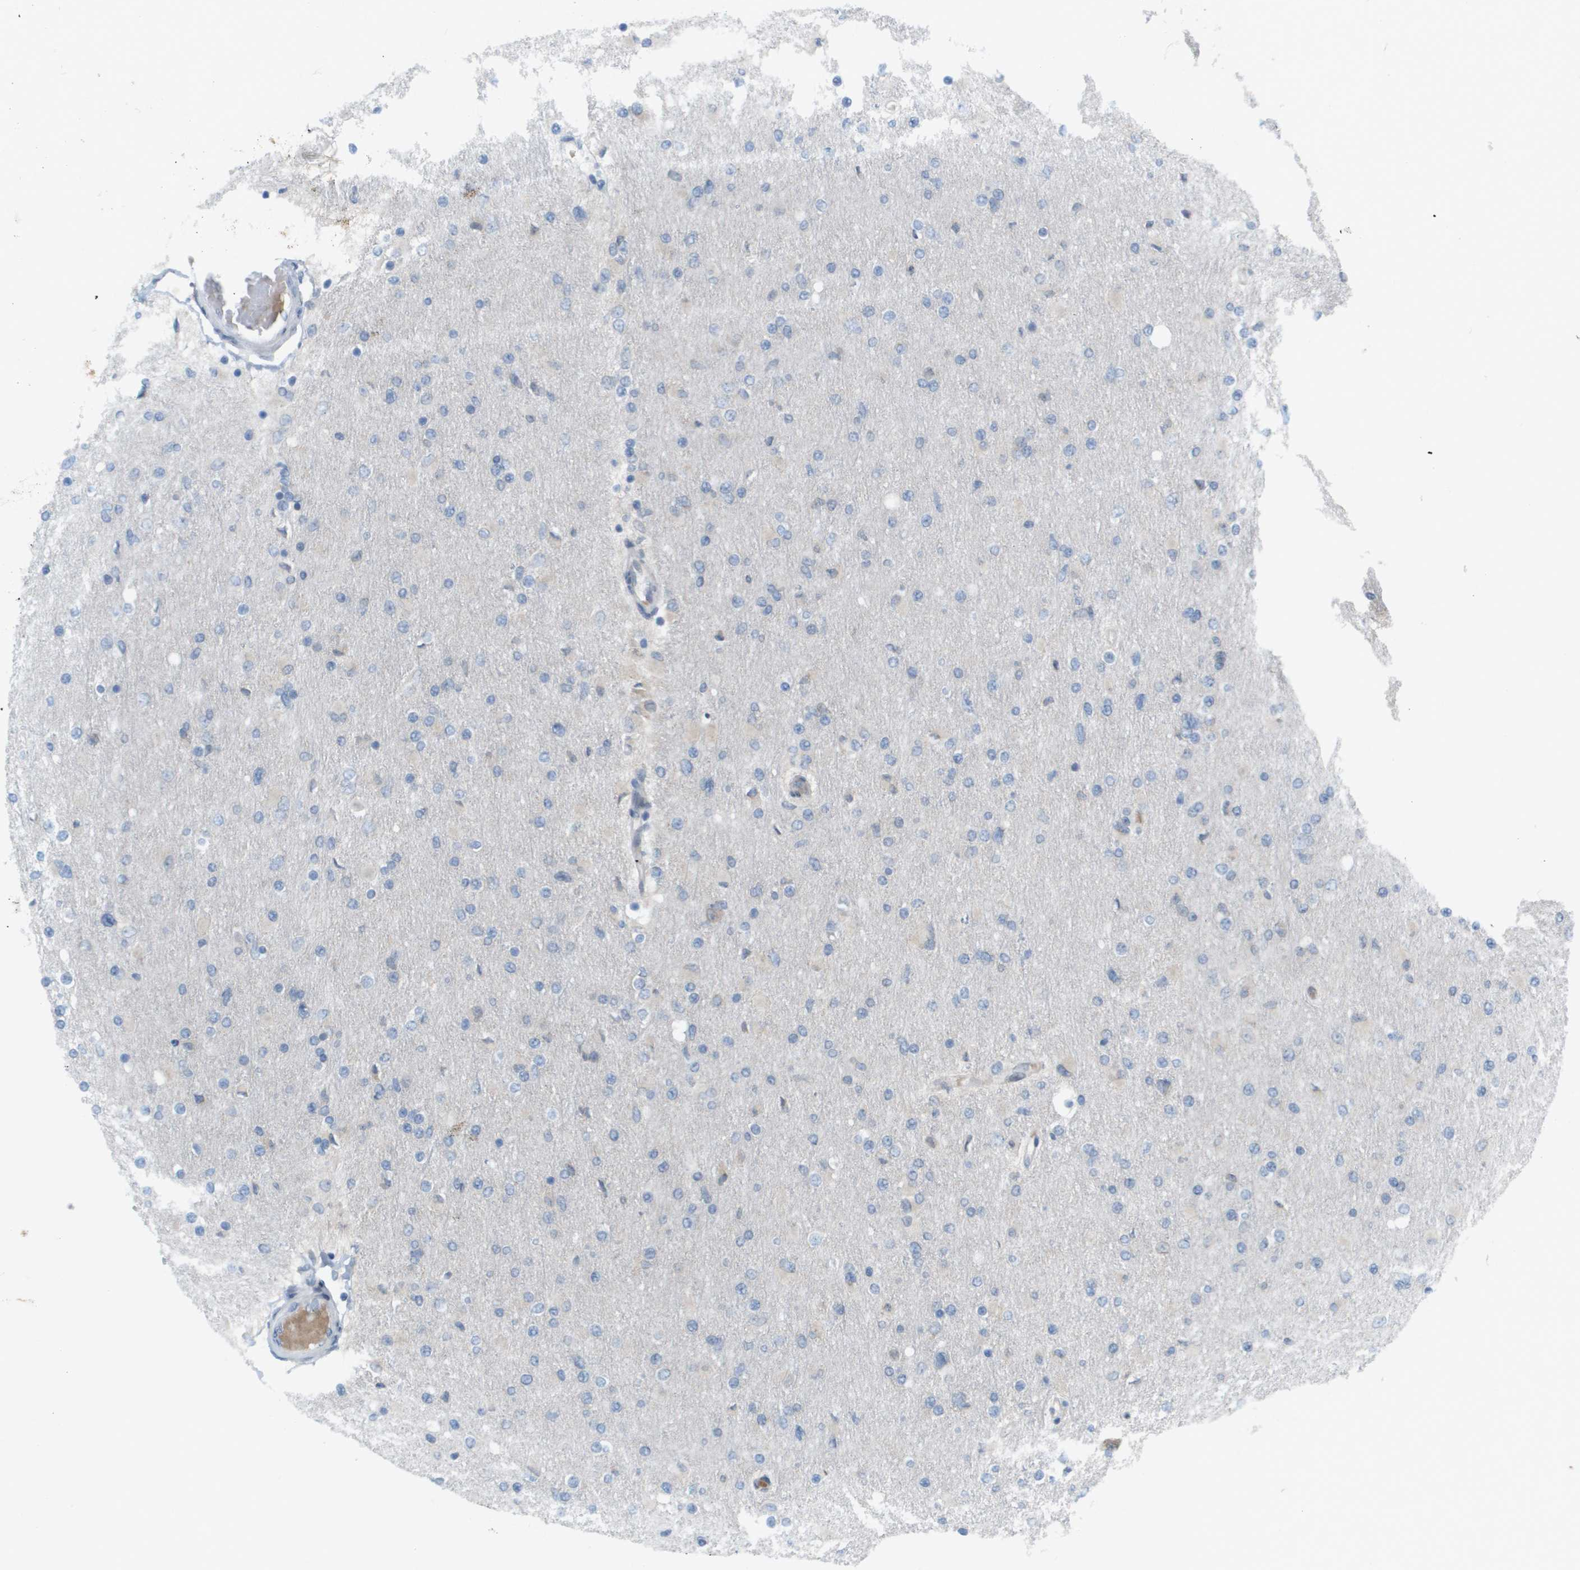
{"staining": {"intensity": "negative", "quantity": "none", "location": "none"}, "tissue": "glioma", "cell_type": "Tumor cells", "image_type": "cancer", "snomed": [{"axis": "morphology", "description": "Glioma, malignant, High grade"}, {"axis": "topography", "description": "Cerebral cortex"}], "caption": "Malignant glioma (high-grade) was stained to show a protein in brown. There is no significant expression in tumor cells.", "gene": "CACNB4", "patient": {"sex": "female", "age": 36}}